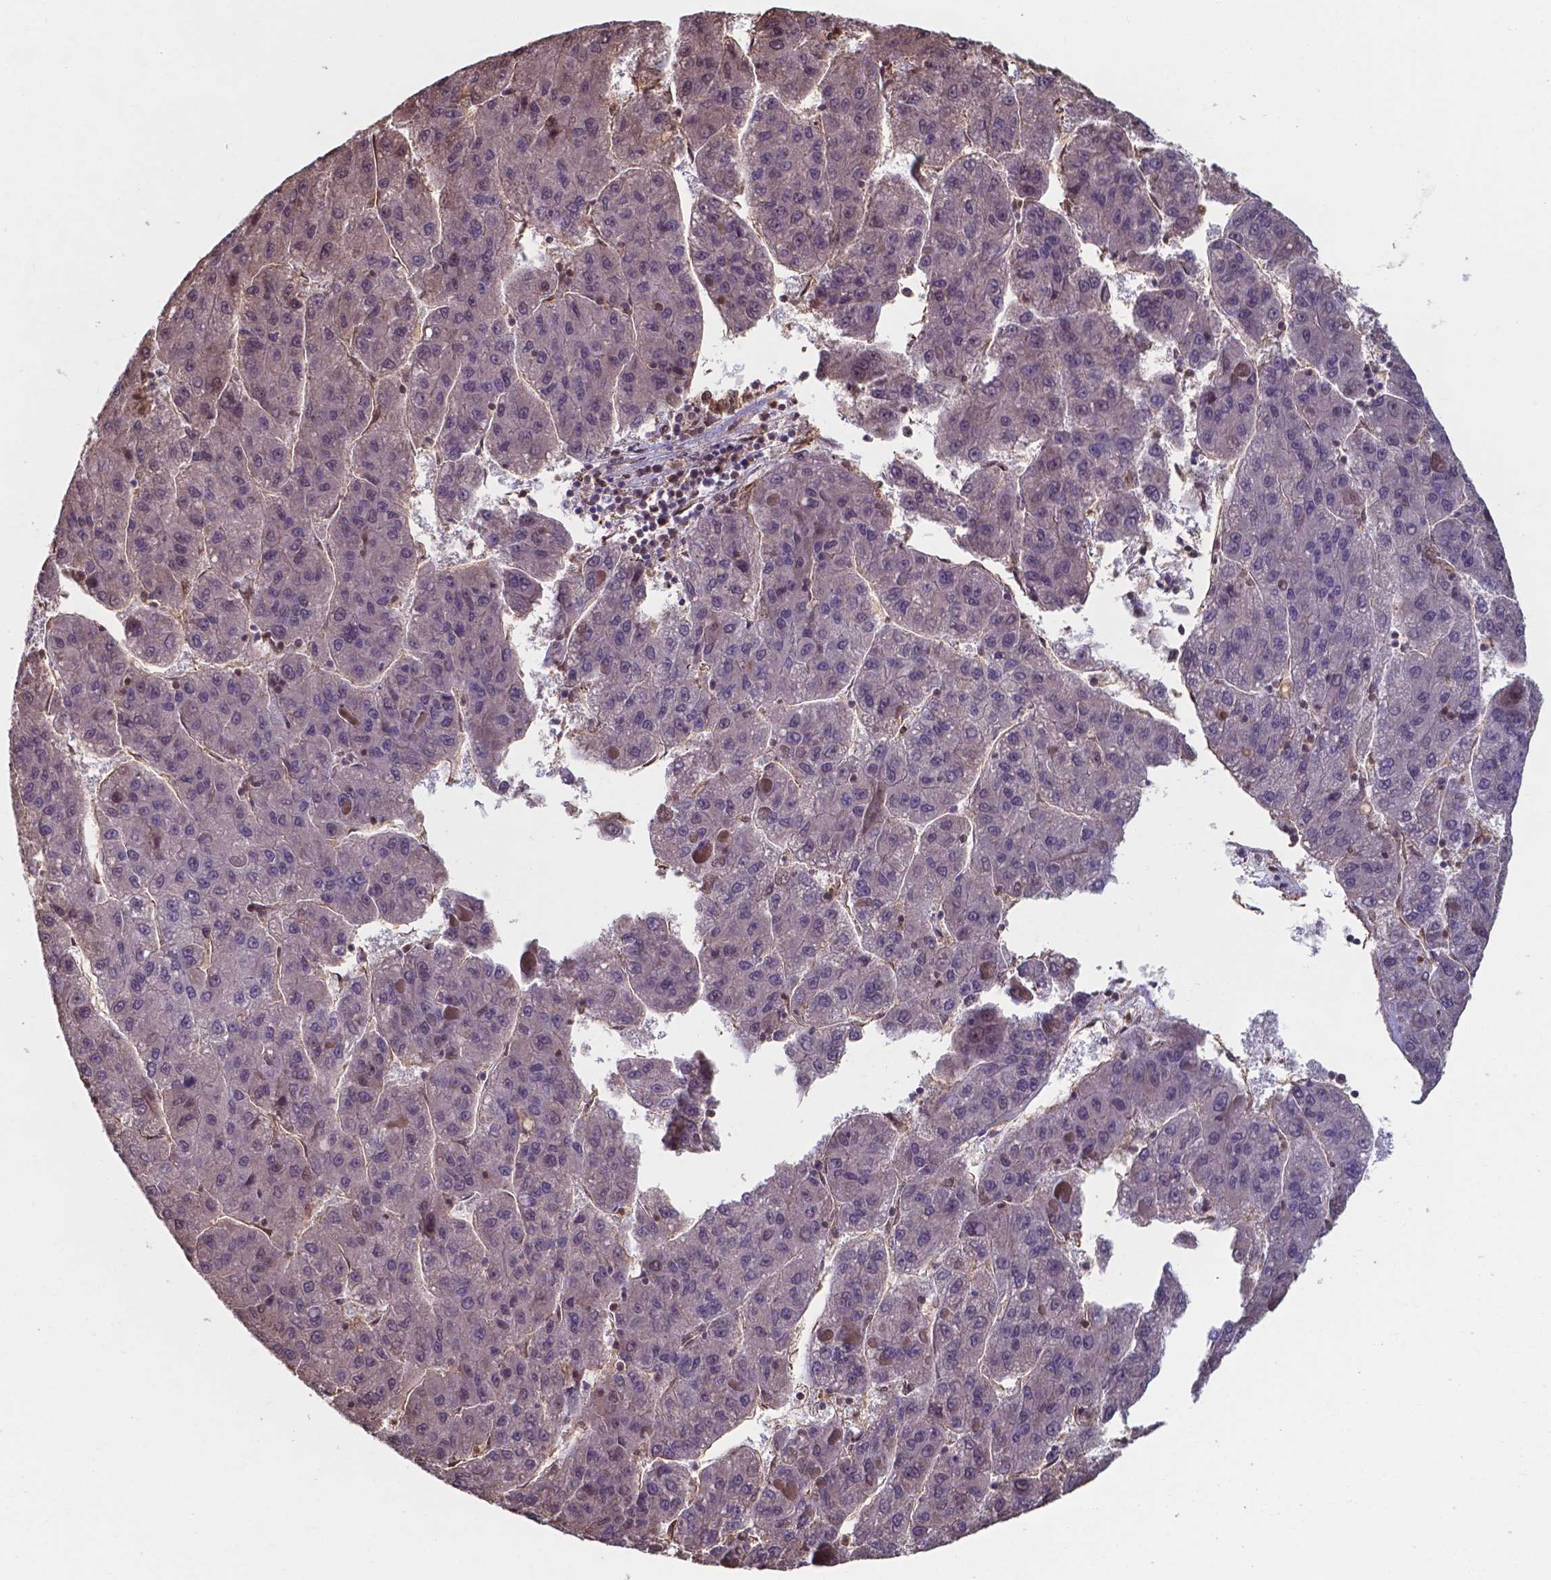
{"staining": {"intensity": "weak", "quantity": "<25%", "location": "nuclear"}, "tissue": "liver cancer", "cell_type": "Tumor cells", "image_type": "cancer", "snomed": [{"axis": "morphology", "description": "Carcinoma, Hepatocellular, NOS"}, {"axis": "topography", "description": "Liver"}], "caption": "A histopathology image of liver cancer (hepatocellular carcinoma) stained for a protein exhibits no brown staining in tumor cells. (DAB (3,3'-diaminobenzidine) immunohistochemistry (IHC) with hematoxylin counter stain).", "gene": "CHP2", "patient": {"sex": "female", "age": 82}}